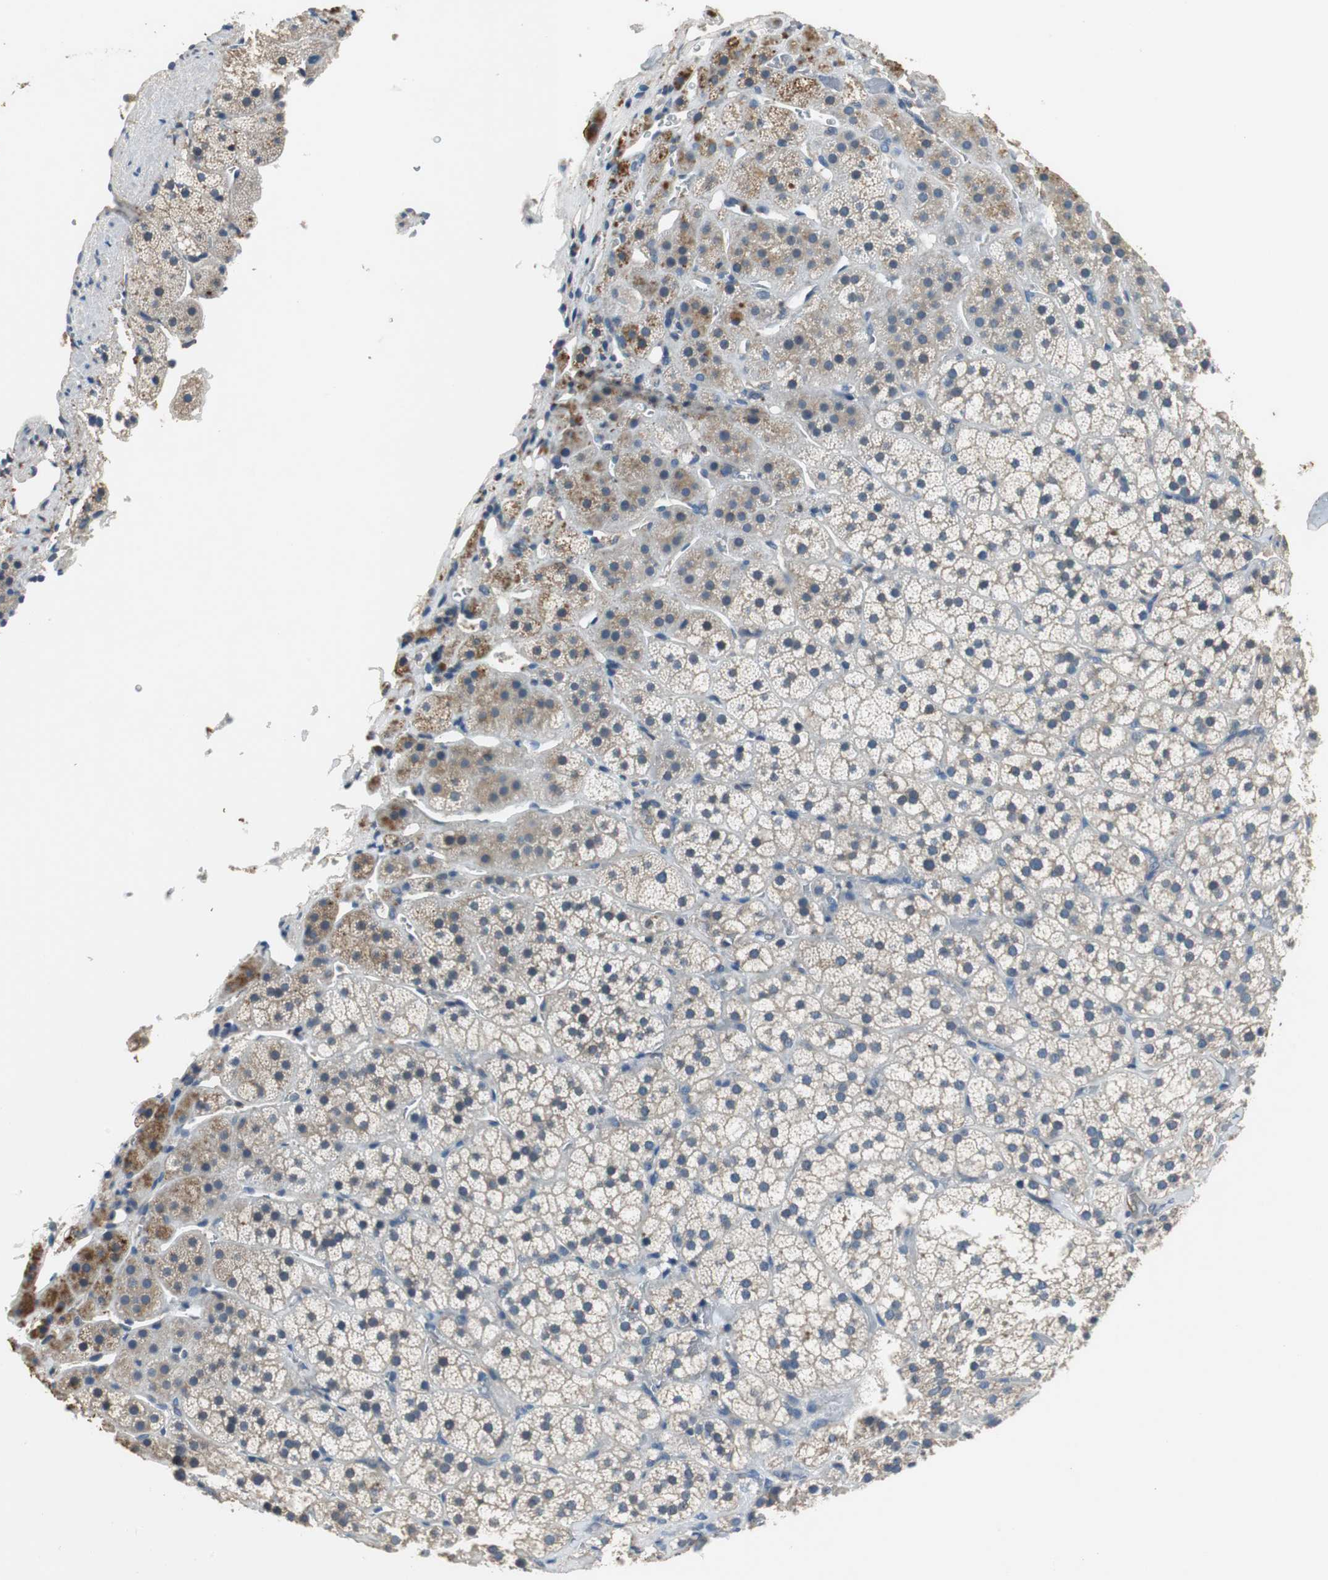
{"staining": {"intensity": "moderate", "quantity": "<25%", "location": "cytoplasmic/membranous"}, "tissue": "adrenal gland", "cell_type": "Glandular cells", "image_type": "normal", "snomed": [{"axis": "morphology", "description": "Normal tissue, NOS"}, {"axis": "topography", "description": "Adrenal gland"}], "caption": "Immunohistochemistry (IHC) (DAB (3,3'-diaminobenzidine)) staining of normal human adrenal gland reveals moderate cytoplasmic/membranous protein expression in about <25% of glandular cells.", "gene": "MTIF2", "patient": {"sex": "female", "age": 44}}